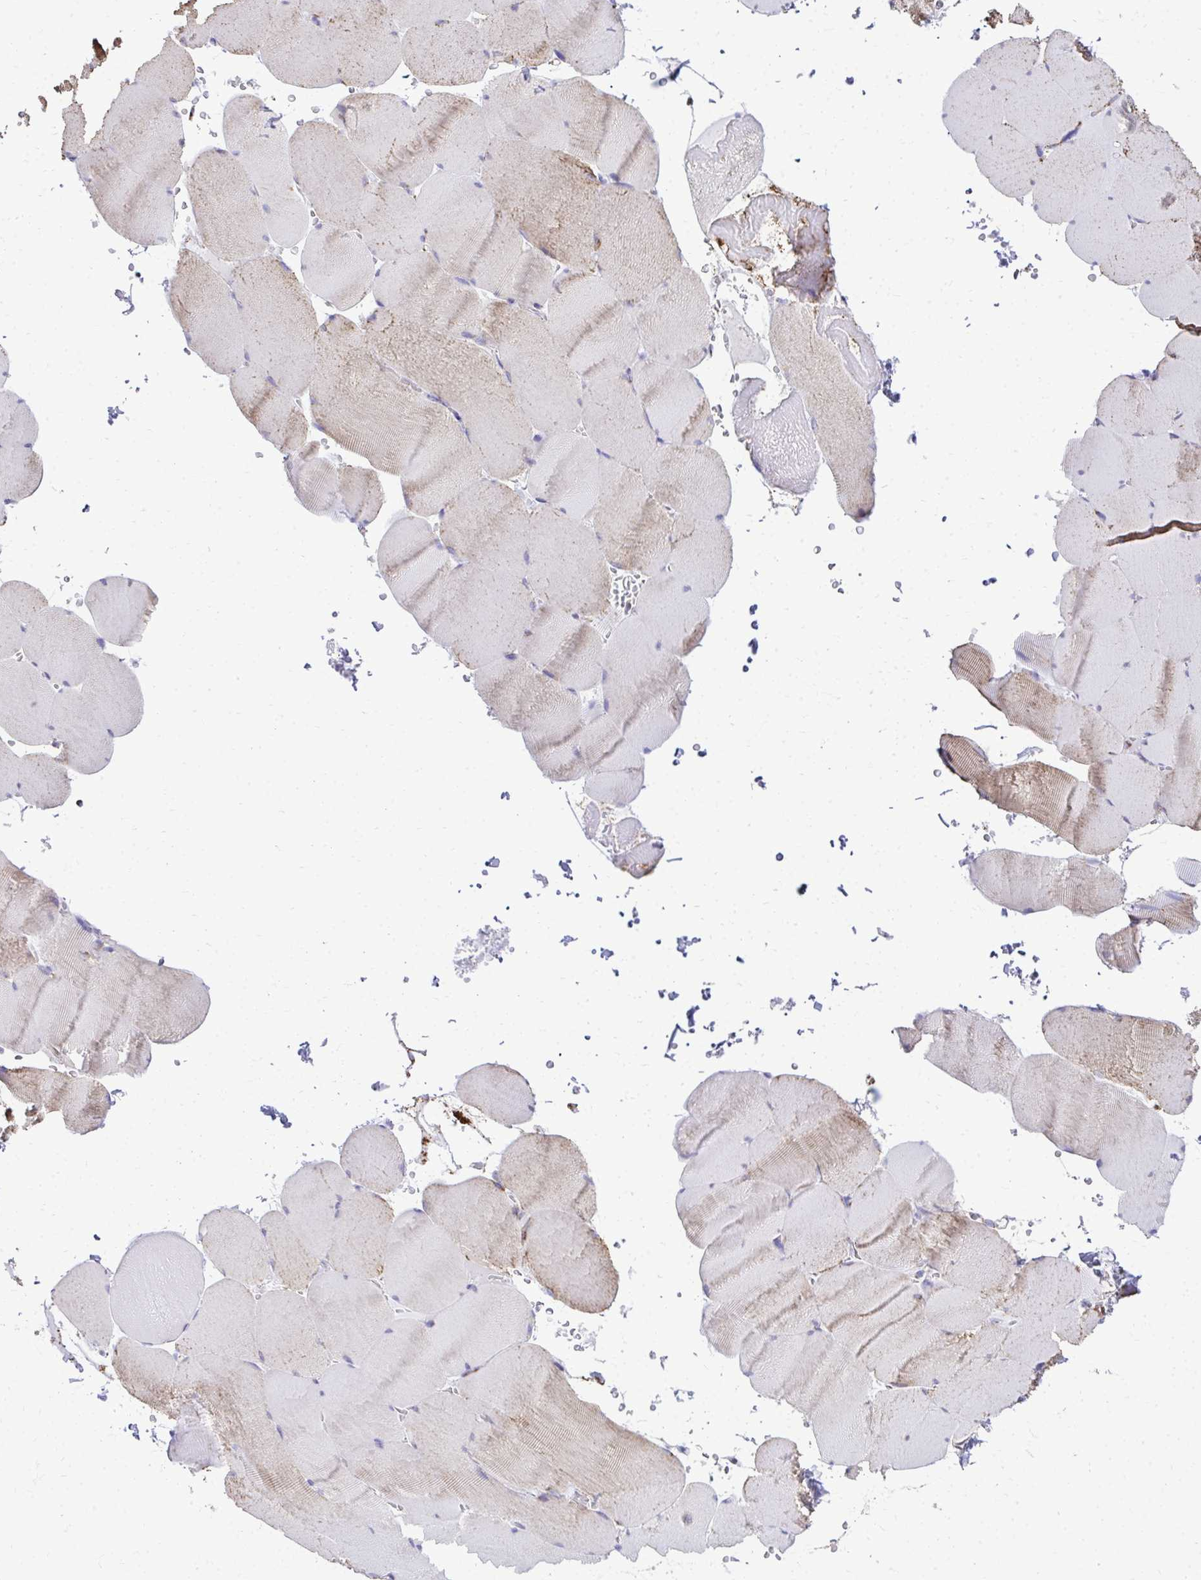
{"staining": {"intensity": "weak", "quantity": "25%-75%", "location": "cytoplasmic/membranous"}, "tissue": "skeletal muscle", "cell_type": "Myocytes", "image_type": "normal", "snomed": [{"axis": "morphology", "description": "Normal tissue, NOS"}, {"axis": "topography", "description": "Skeletal muscle"}, {"axis": "topography", "description": "Head-Neck"}], "caption": "Benign skeletal muscle was stained to show a protein in brown. There is low levels of weak cytoplasmic/membranous staining in approximately 25%-75% of myocytes. The staining was performed using DAB (3,3'-diaminobenzidine) to visualize the protein expression in brown, while the nuclei were stained in blue with hematoxylin (Magnification: 20x).", "gene": "MPZL2", "patient": {"sex": "male", "age": 66}}